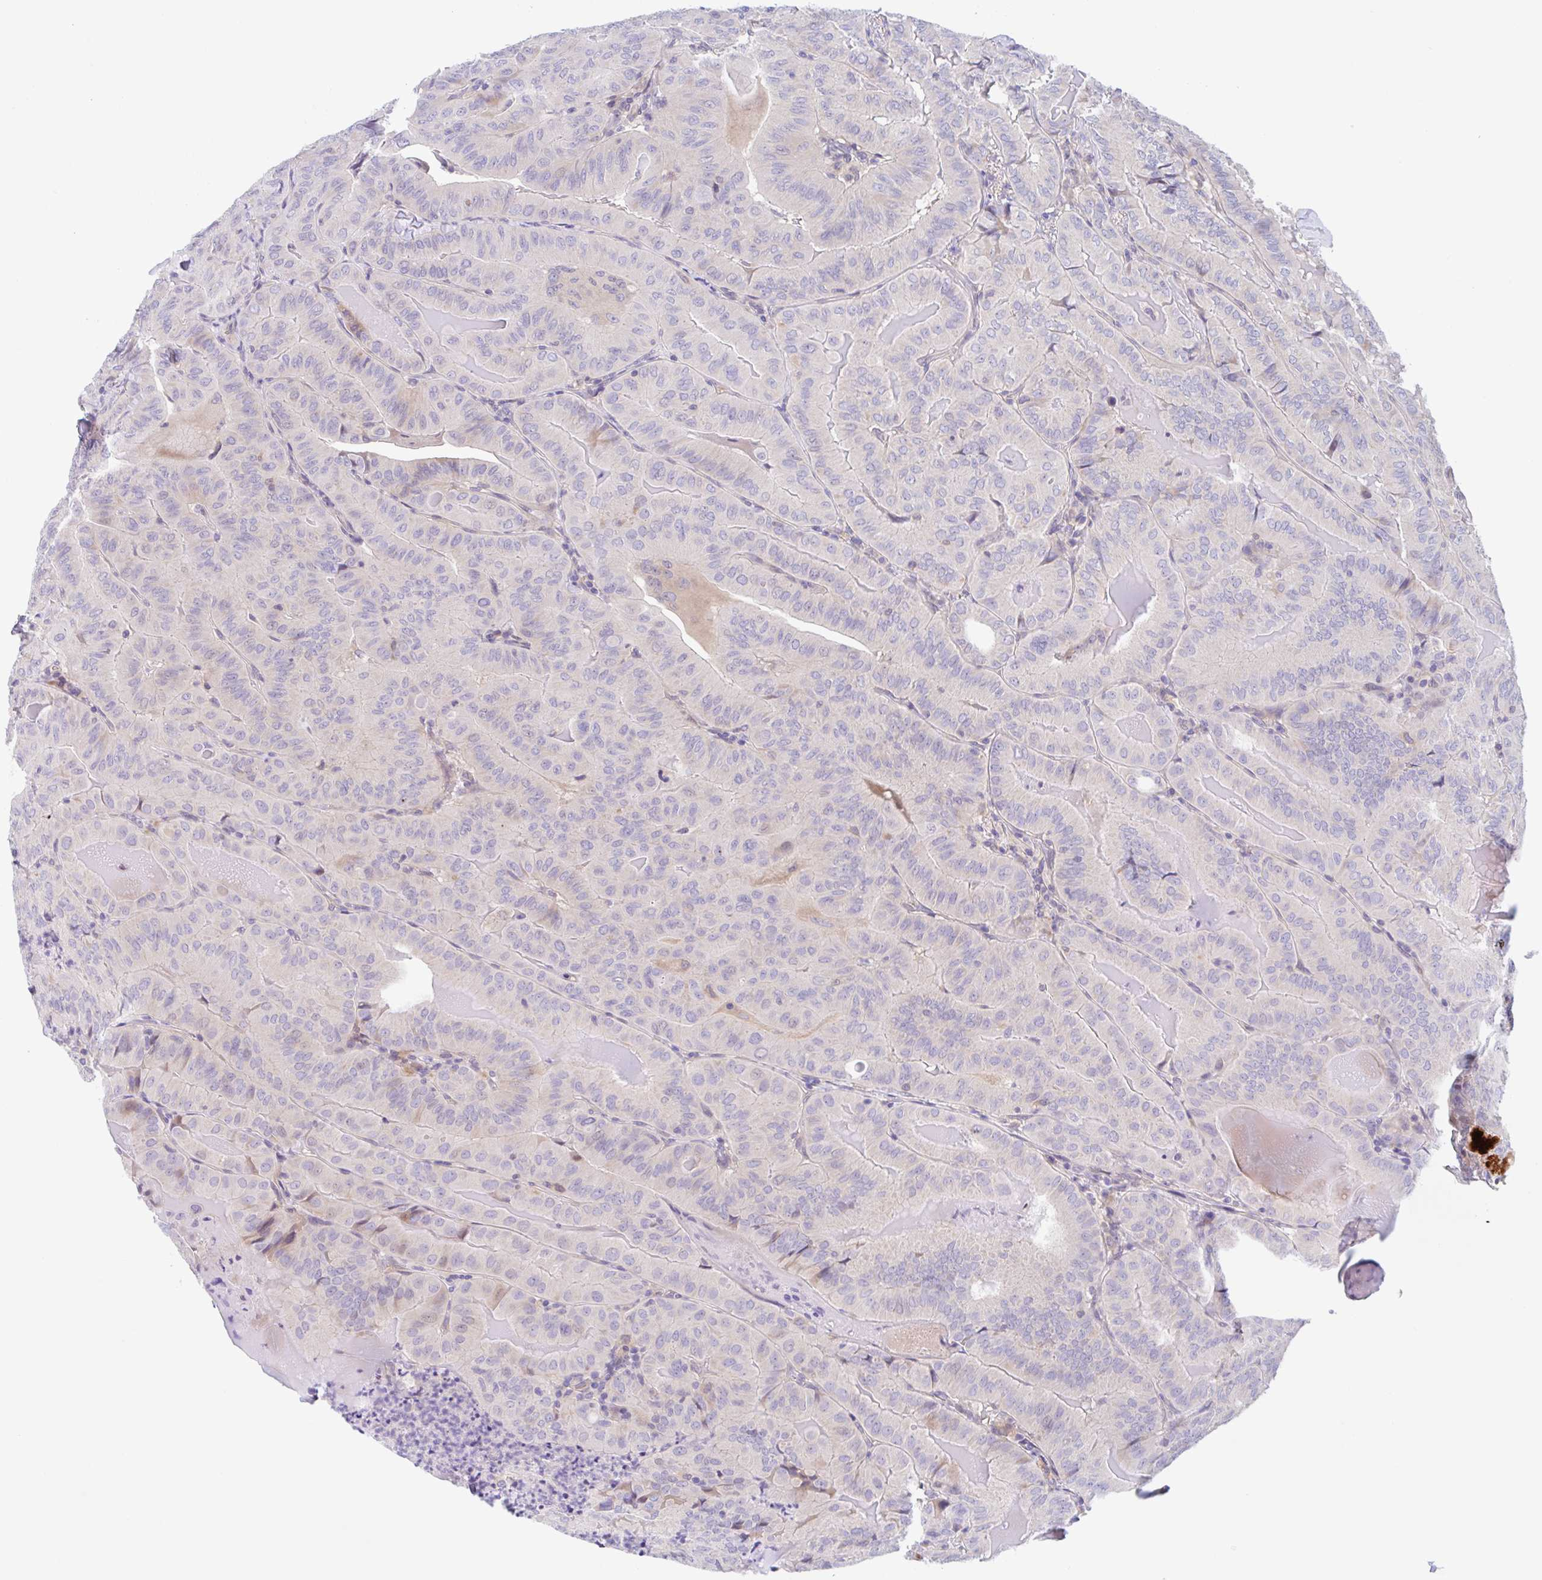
{"staining": {"intensity": "negative", "quantity": "none", "location": "none"}, "tissue": "thyroid cancer", "cell_type": "Tumor cells", "image_type": "cancer", "snomed": [{"axis": "morphology", "description": "Papillary adenocarcinoma, NOS"}, {"axis": "topography", "description": "Thyroid gland"}], "caption": "Tumor cells are negative for protein expression in human thyroid cancer (papillary adenocarcinoma).", "gene": "TMEM86A", "patient": {"sex": "female", "age": 68}}